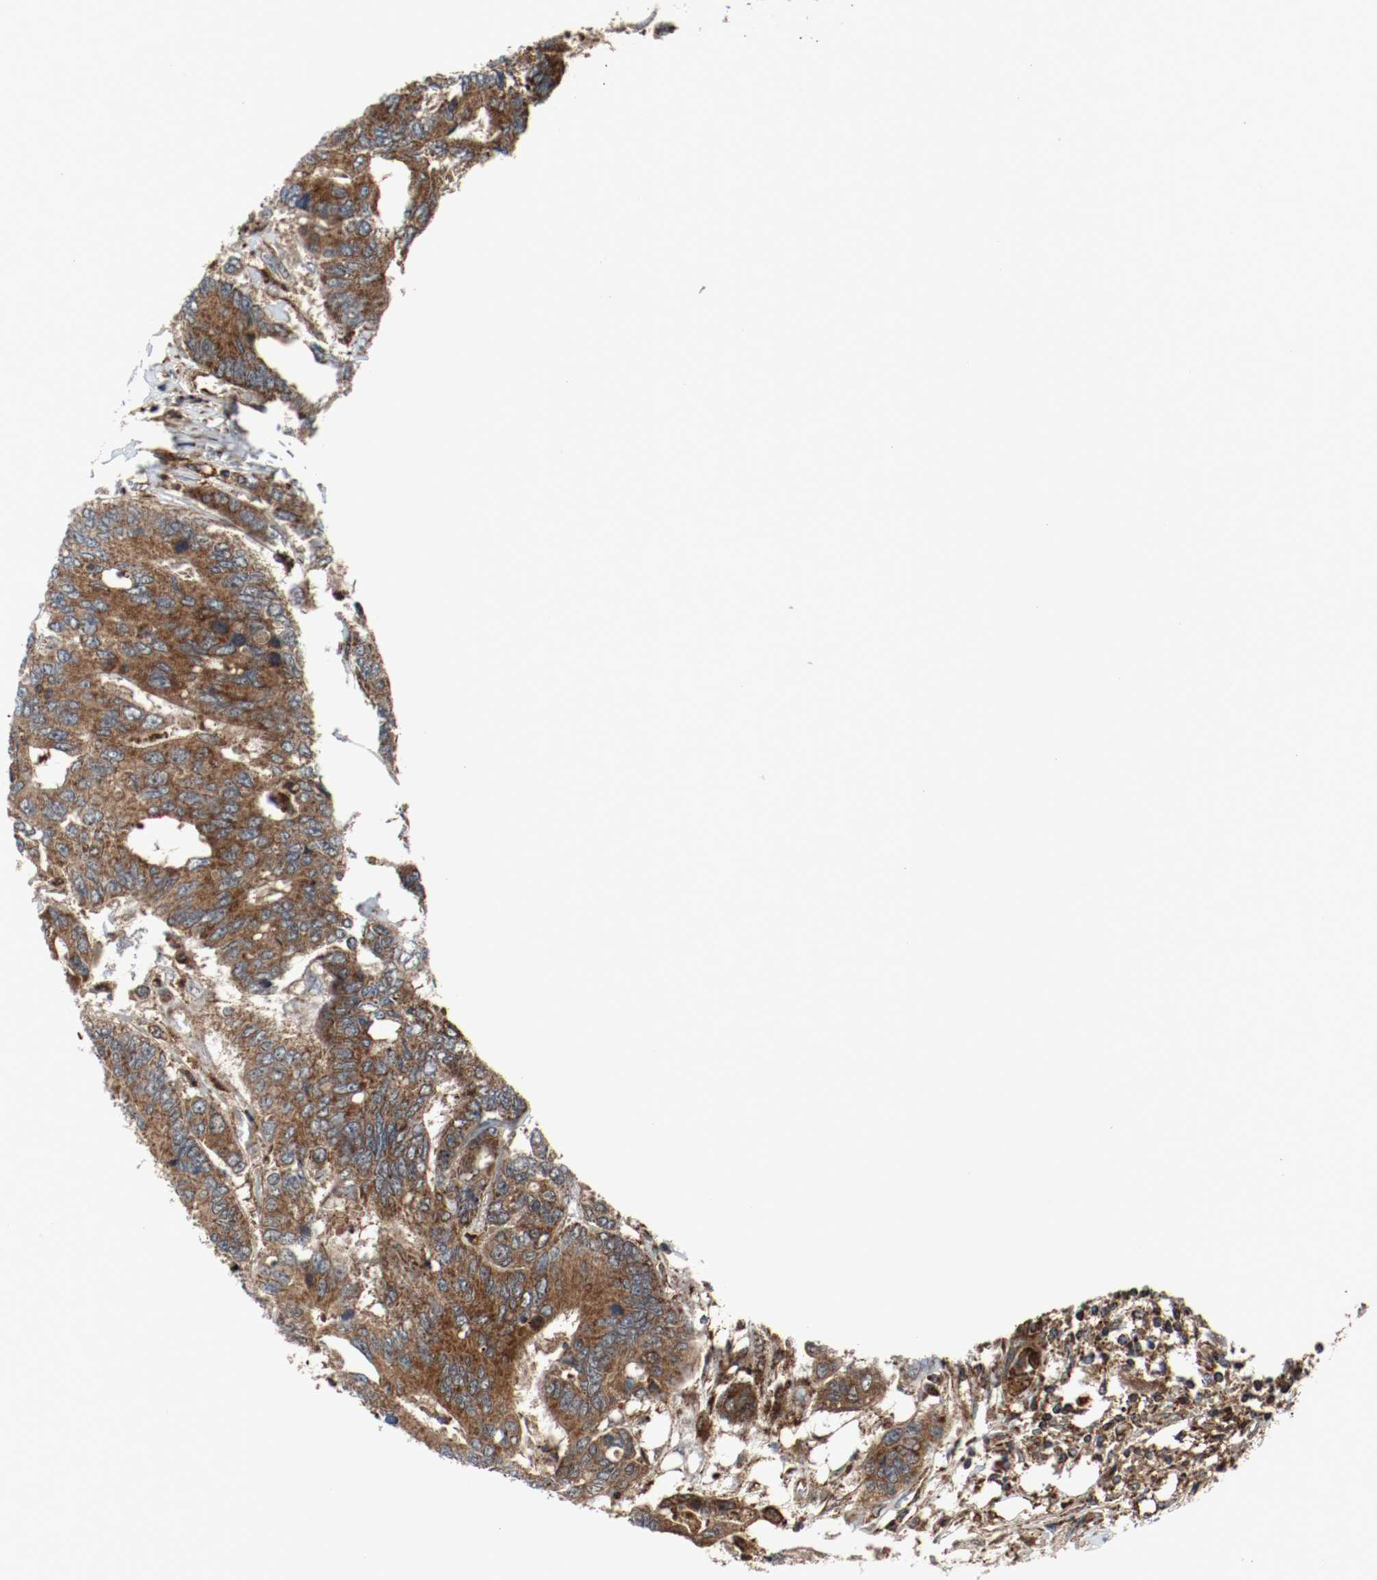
{"staining": {"intensity": "strong", "quantity": ">75%", "location": "cytoplasmic/membranous"}, "tissue": "colorectal cancer", "cell_type": "Tumor cells", "image_type": "cancer", "snomed": [{"axis": "morphology", "description": "Adenocarcinoma, NOS"}, {"axis": "topography", "description": "Rectum"}], "caption": "A high amount of strong cytoplasmic/membranous expression is appreciated in approximately >75% of tumor cells in colorectal cancer tissue. (DAB (3,3'-diaminobenzidine) IHC with brightfield microscopy, high magnification).", "gene": "TXNRD1", "patient": {"sex": "male", "age": 55}}